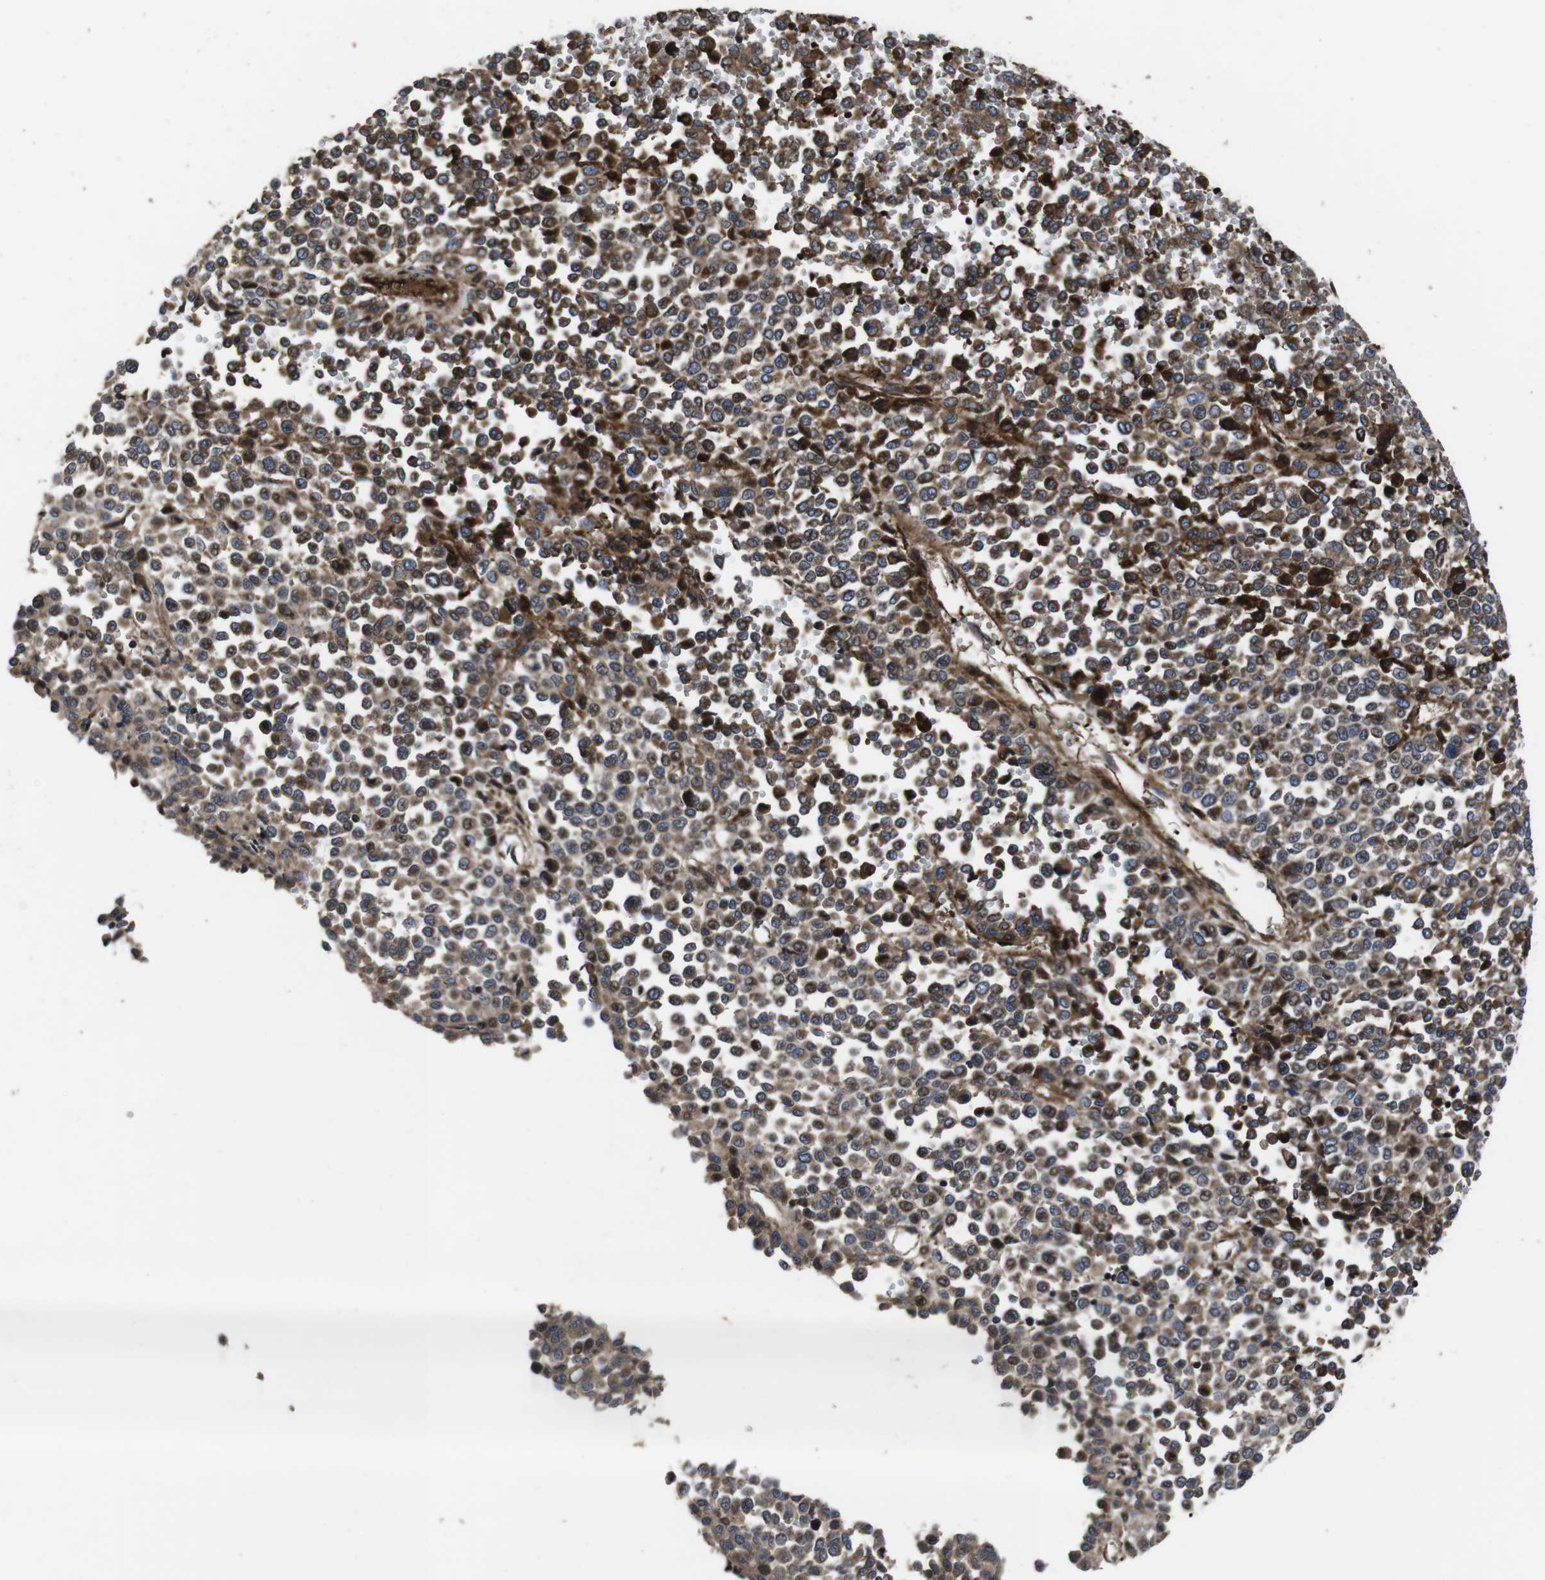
{"staining": {"intensity": "strong", "quantity": ">75%", "location": "cytoplasmic/membranous"}, "tissue": "melanoma", "cell_type": "Tumor cells", "image_type": "cancer", "snomed": [{"axis": "morphology", "description": "Malignant melanoma, Metastatic site"}, {"axis": "topography", "description": "Pancreas"}], "caption": "High-power microscopy captured an immunohistochemistry (IHC) photomicrograph of melanoma, revealing strong cytoplasmic/membranous positivity in about >75% of tumor cells.", "gene": "SMYD3", "patient": {"sex": "female", "age": 30}}